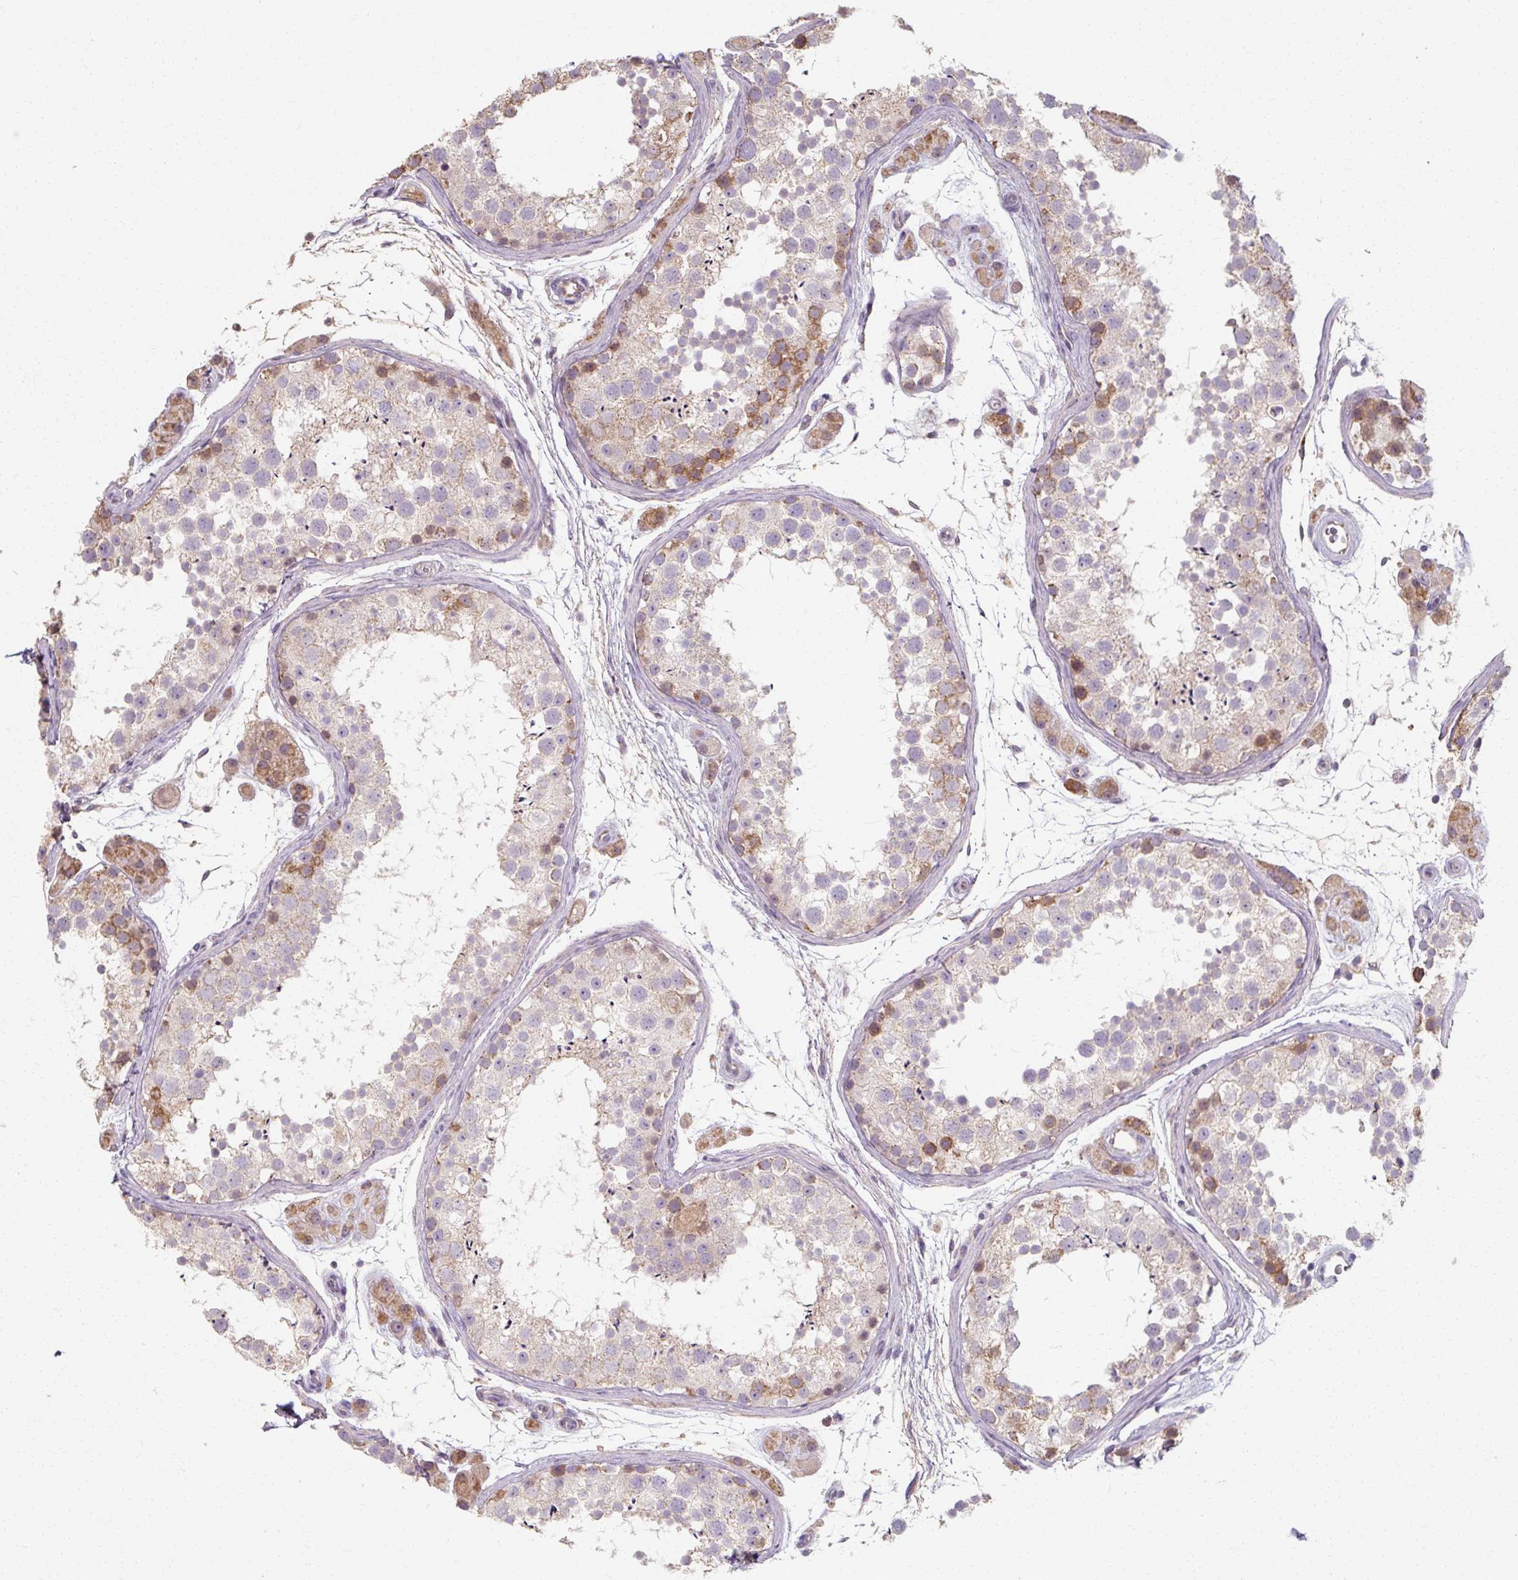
{"staining": {"intensity": "moderate", "quantity": "<25%", "location": "cytoplasmic/membranous"}, "tissue": "testis", "cell_type": "Cells in seminiferous ducts", "image_type": "normal", "snomed": [{"axis": "morphology", "description": "Normal tissue, NOS"}, {"axis": "topography", "description": "Testis"}], "caption": "A high-resolution histopathology image shows immunohistochemistry (IHC) staining of unremarkable testis, which displays moderate cytoplasmic/membranous positivity in approximately <25% of cells in seminiferous ducts.", "gene": "TSEN54", "patient": {"sex": "male", "age": 41}}